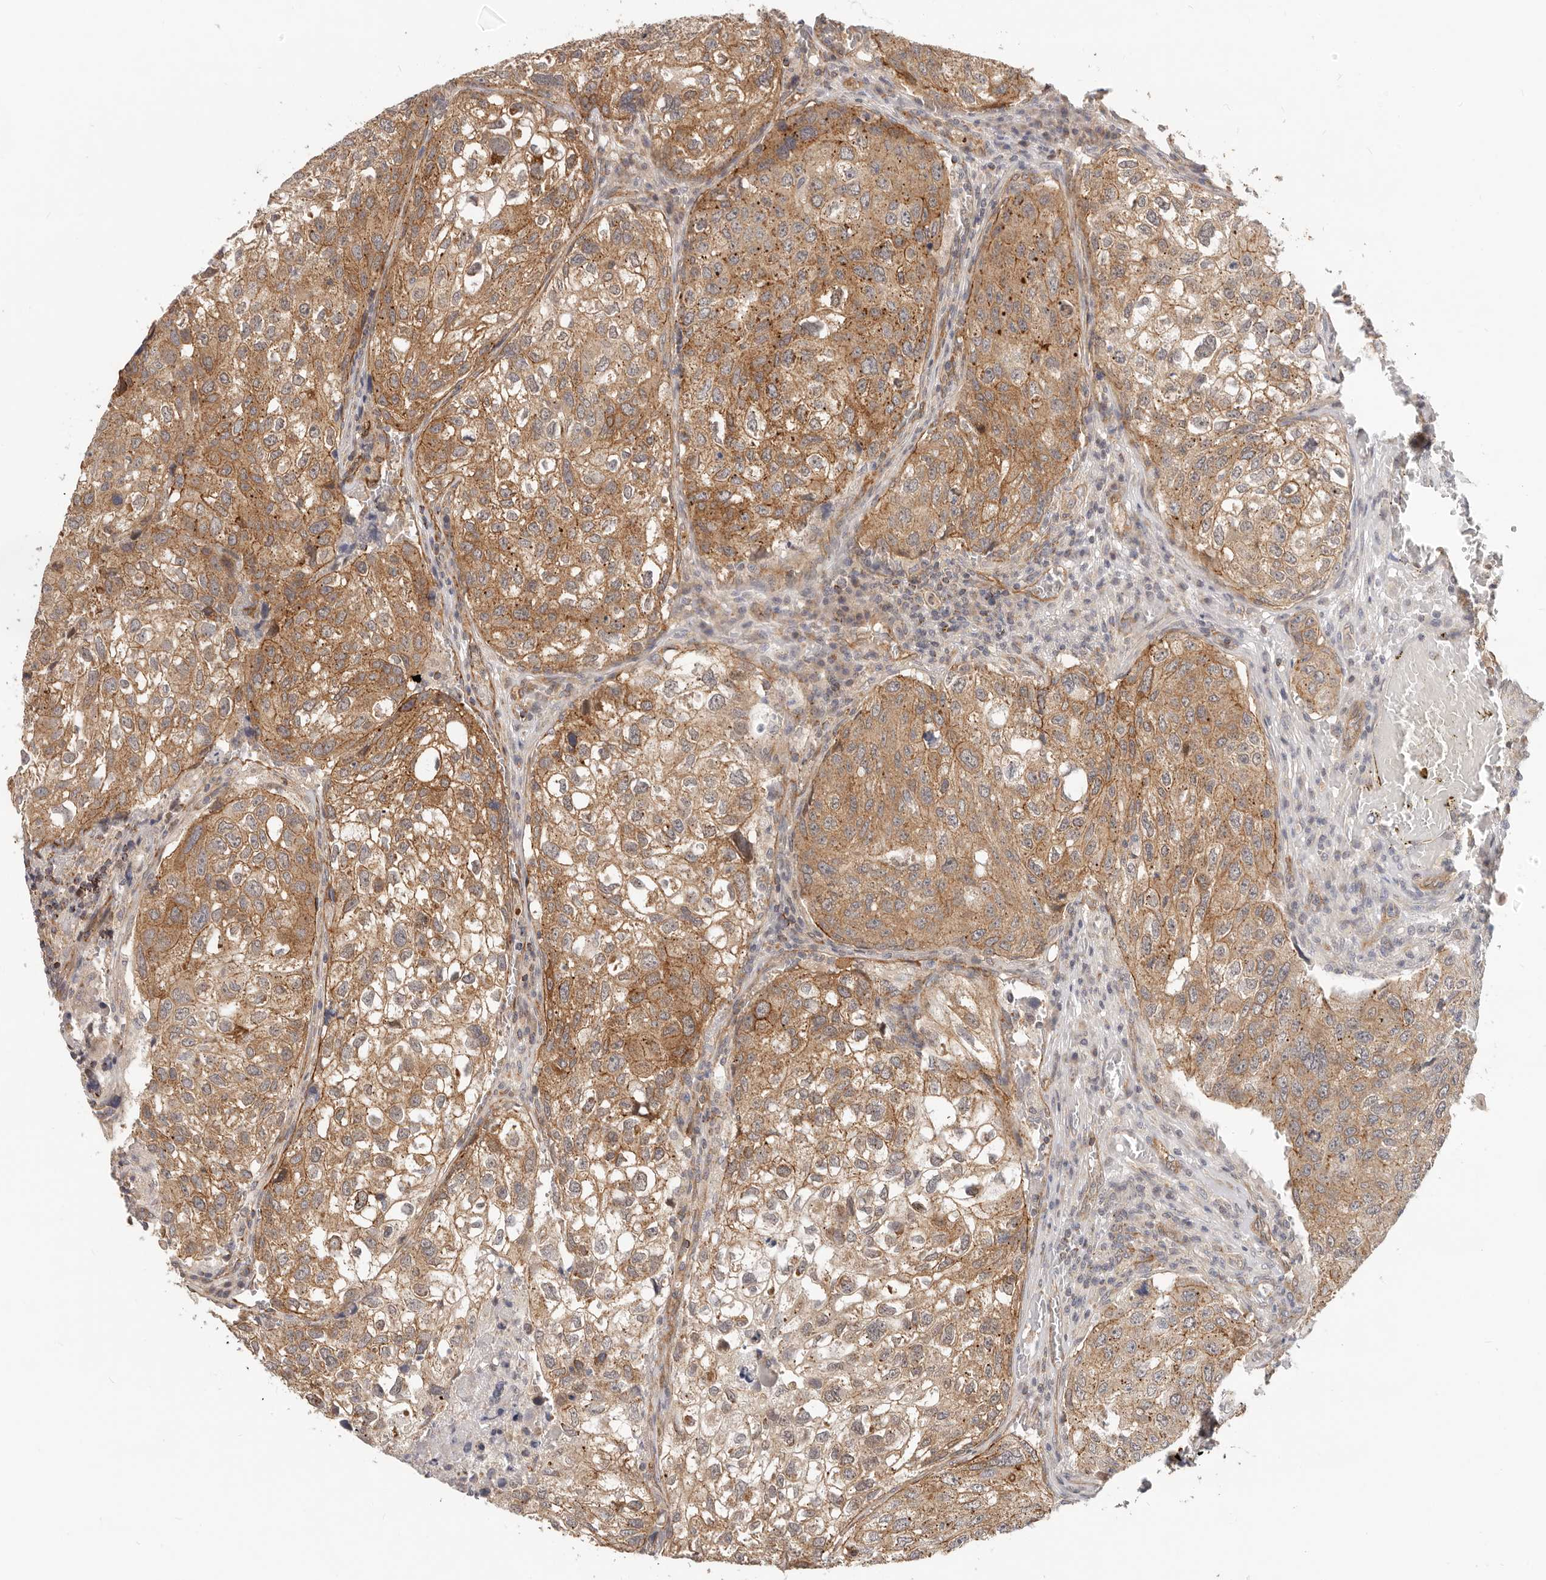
{"staining": {"intensity": "moderate", "quantity": ">75%", "location": "cytoplasmic/membranous"}, "tissue": "urothelial cancer", "cell_type": "Tumor cells", "image_type": "cancer", "snomed": [{"axis": "morphology", "description": "Urothelial carcinoma, High grade"}, {"axis": "topography", "description": "Lymph node"}, {"axis": "topography", "description": "Urinary bladder"}], "caption": "Urothelial cancer stained with immunohistochemistry (IHC) shows moderate cytoplasmic/membranous staining in about >75% of tumor cells.", "gene": "USP49", "patient": {"sex": "male", "age": 51}}